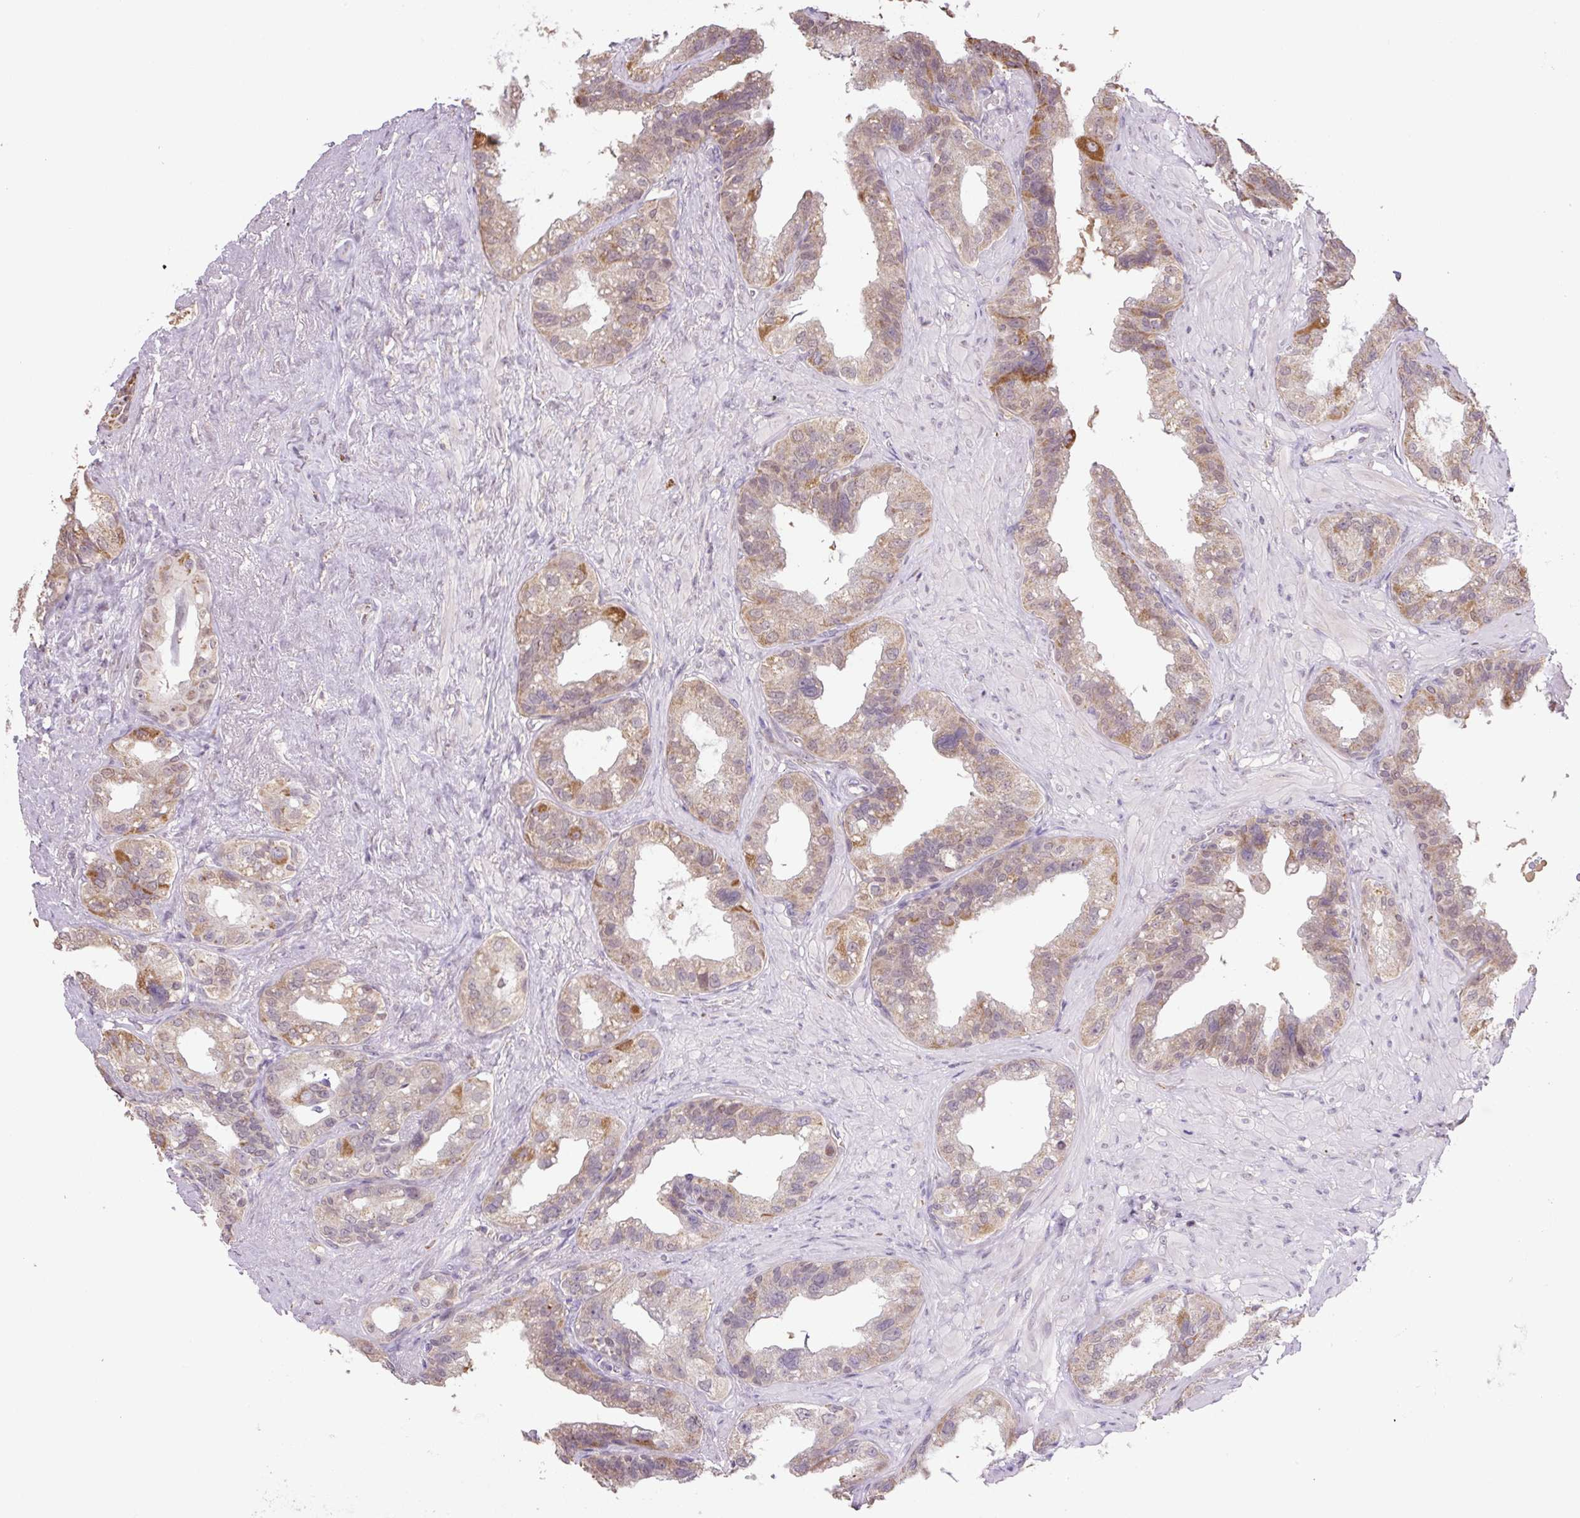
{"staining": {"intensity": "moderate", "quantity": "25%-75%", "location": "cytoplasmic/membranous"}, "tissue": "seminal vesicle", "cell_type": "Glandular cells", "image_type": "normal", "snomed": [{"axis": "morphology", "description": "Normal tissue, NOS"}, {"axis": "topography", "description": "Seminal veicle"}, {"axis": "topography", "description": "Peripheral nerve tissue"}], "caption": "Immunohistochemical staining of benign human seminal vesicle reveals 25%-75% levels of moderate cytoplasmic/membranous protein expression in approximately 25%-75% of glandular cells. Ihc stains the protein of interest in brown and the nuclei are stained blue.", "gene": "SGF29", "patient": {"sex": "male", "age": 76}}